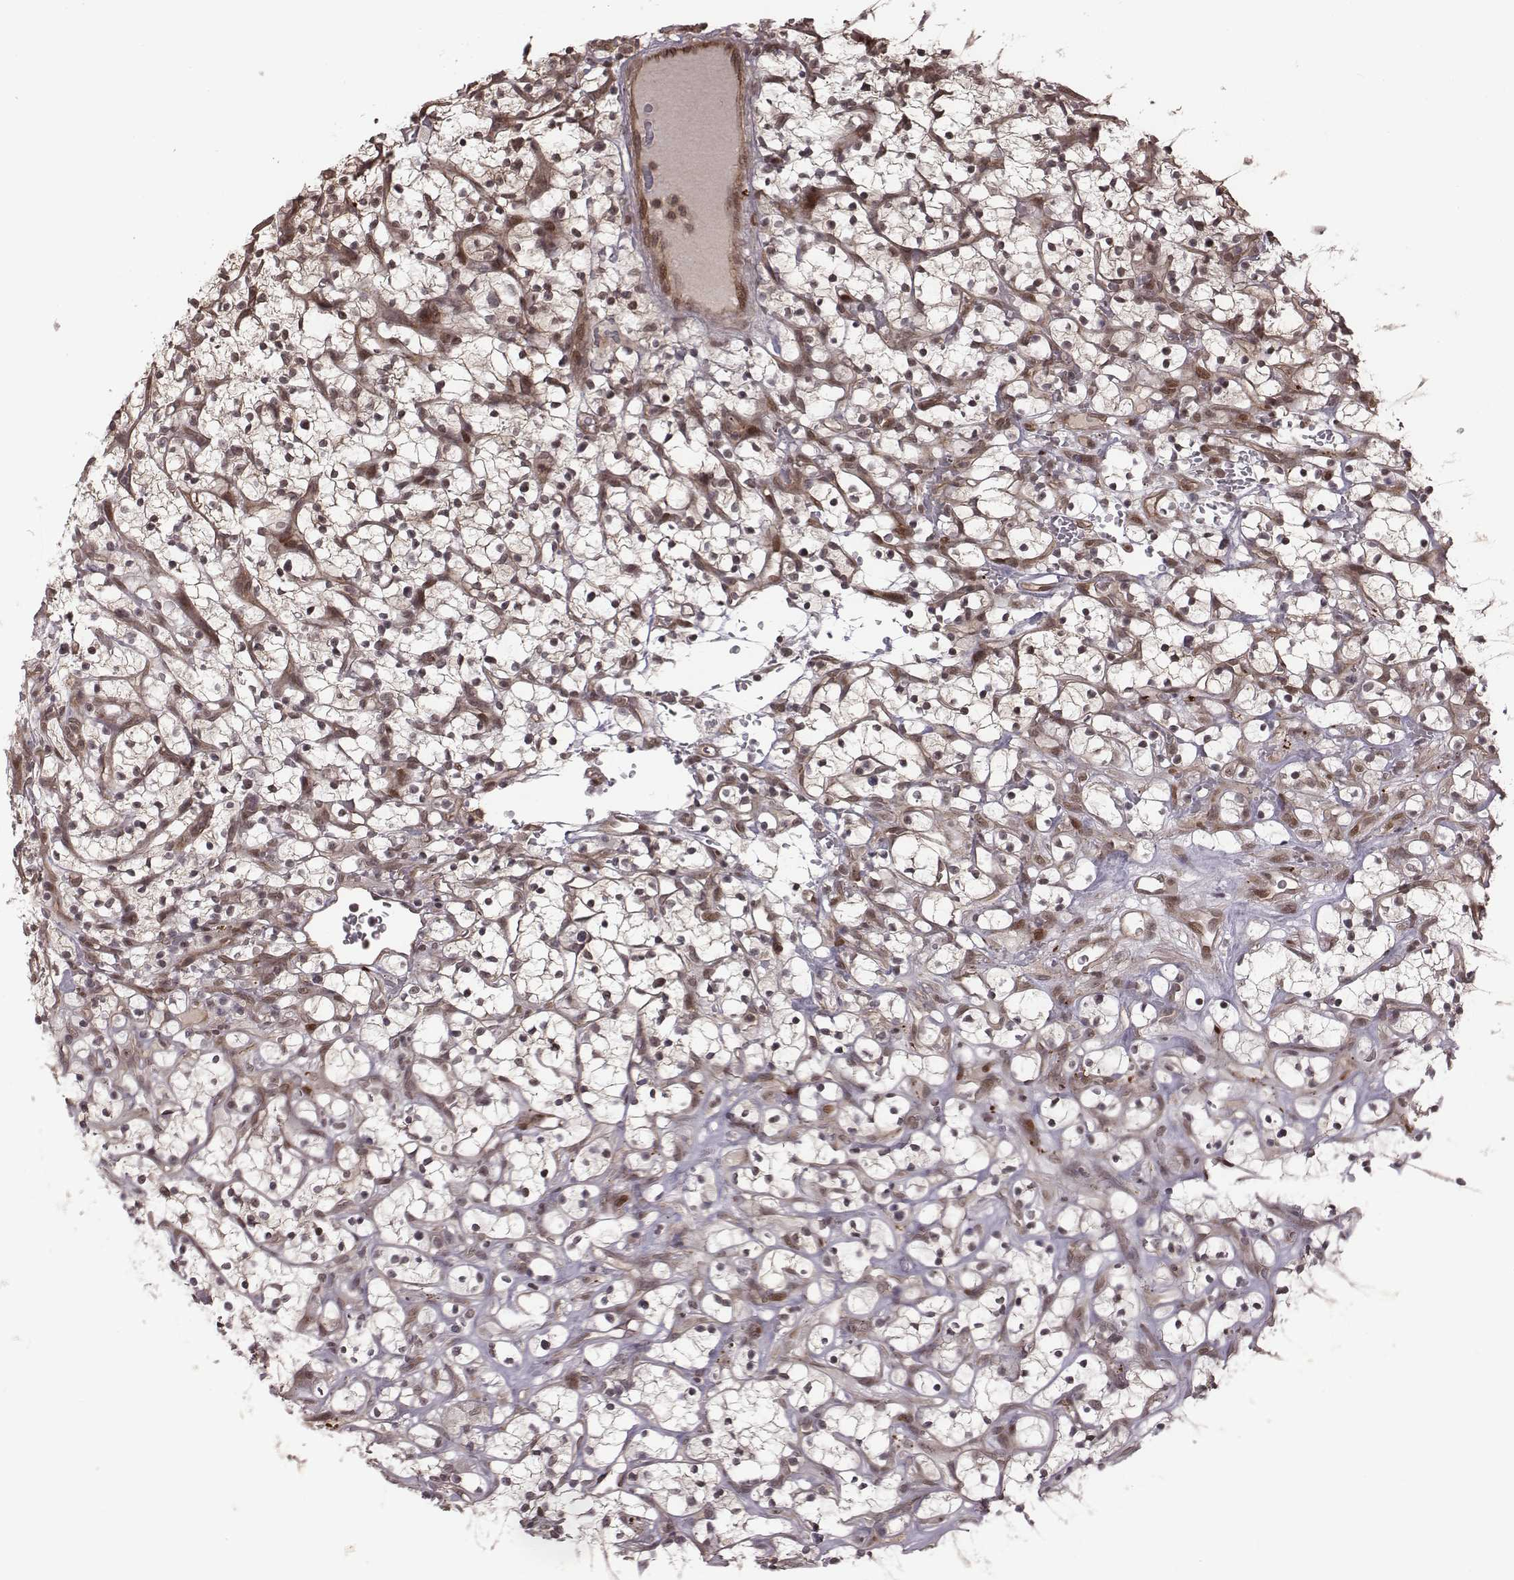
{"staining": {"intensity": "weak", "quantity": ">75%", "location": "cytoplasmic/membranous,nuclear"}, "tissue": "renal cancer", "cell_type": "Tumor cells", "image_type": "cancer", "snomed": [{"axis": "morphology", "description": "Adenocarcinoma, NOS"}, {"axis": "topography", "description": "Kidney"}], "caption": "Protein staining reveals weak cytoplasmic/membranous and nuclear positivity in approximately >75% of tumor cells in adenocarcinoma (renal).", "gene": "RPL3", "patient": {"sex": "female", "age": 64}}